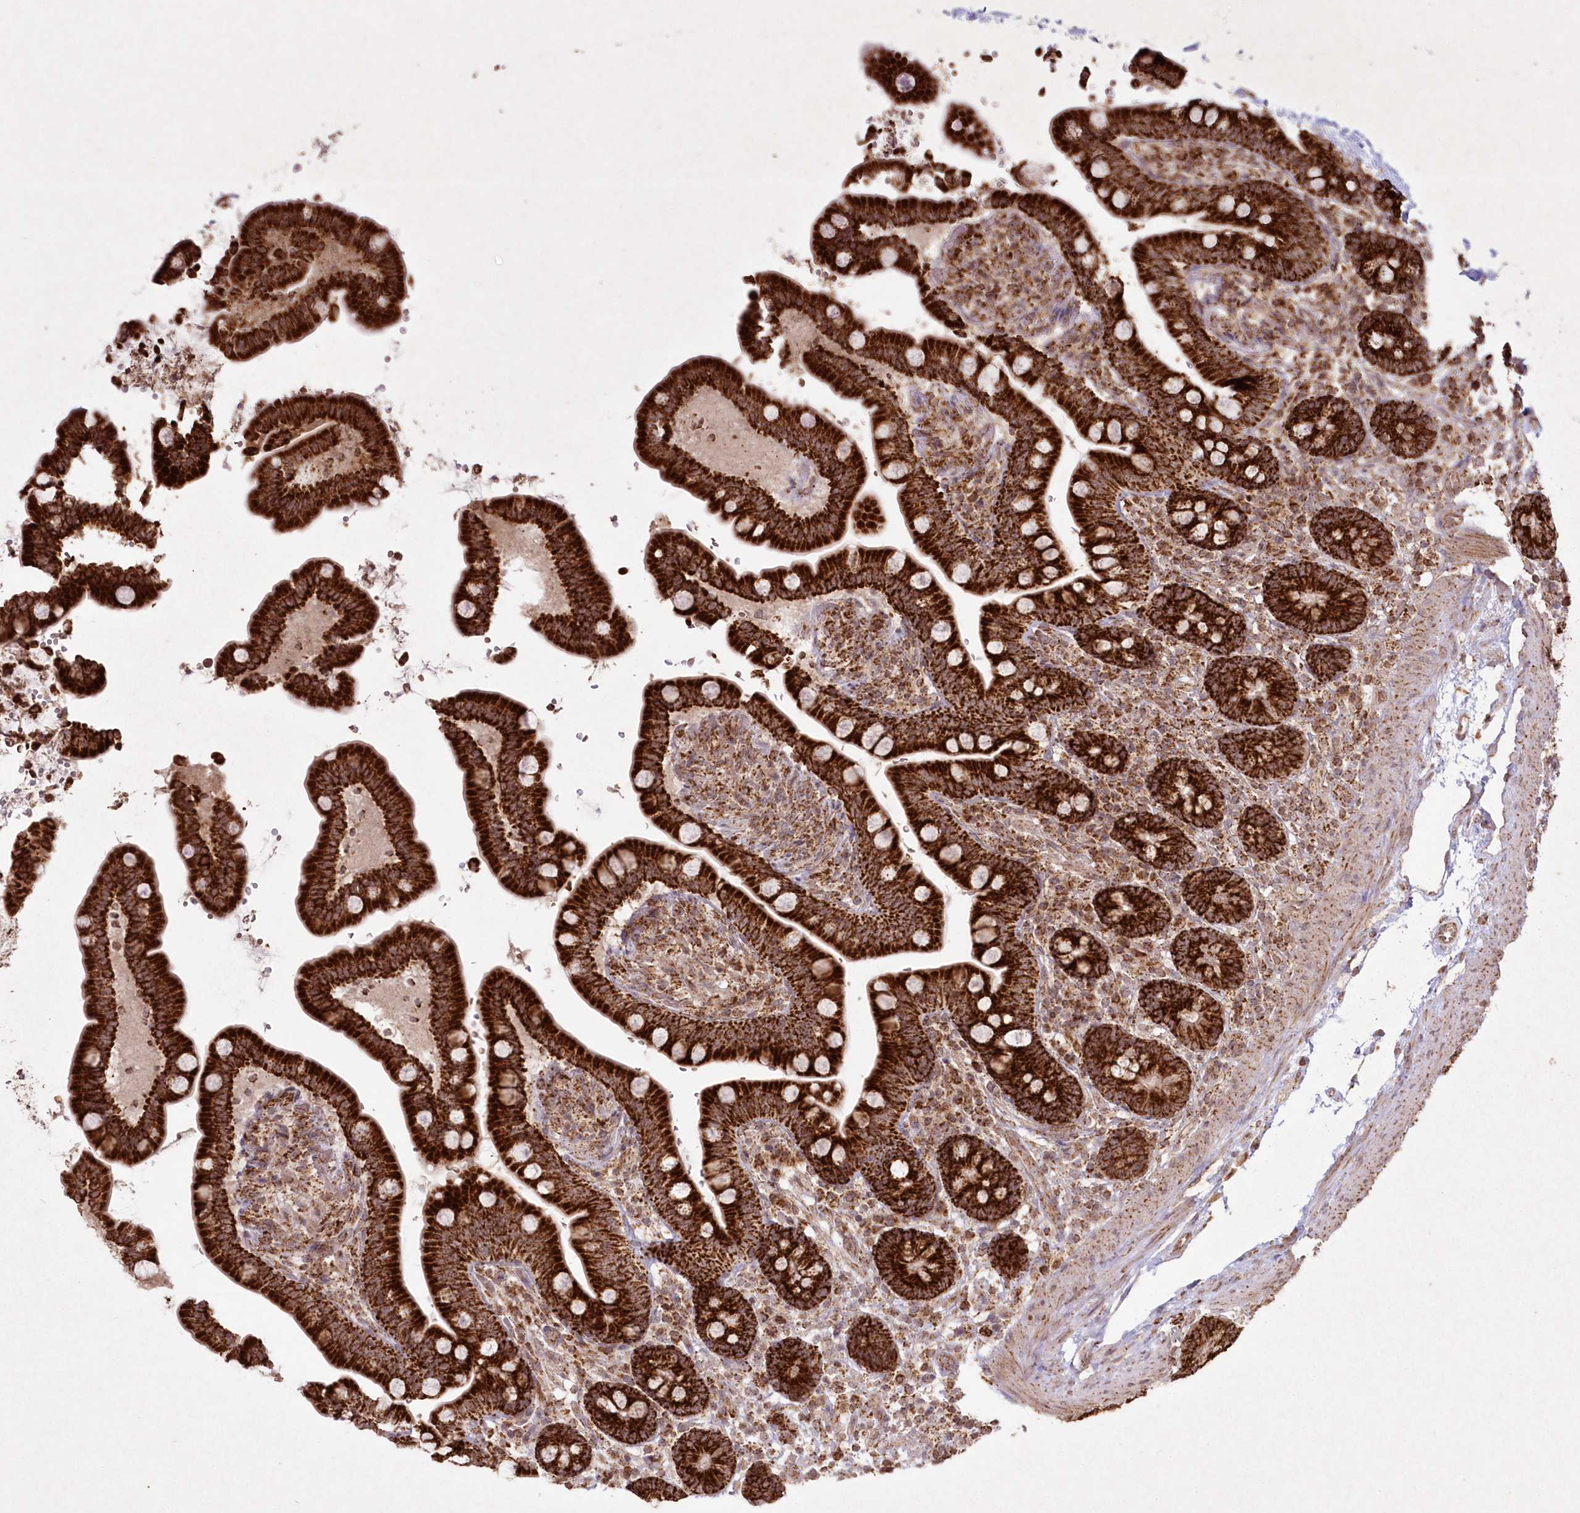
{"staining": {"intensity": "moderate", "quantity": ">75%", "location": "cytoplasmic/membranous"}, "tissue": "colon", "cell_type": "Endothelial cells", "image_type": "normal", "snomed": [{"axis": "morphology", "description": "Normal tissue, NOS"}, {"axis": "topography", "description": "Smooth muscle"}, {"axis": "topography", "description": "Colon"}], "caption": "Moderate cytoplasmic/membranous staining for a protein is present in about >75% of endothelial cells of benign colon using immunohistochemistry (IHC).", "gene": "LRPPRC", "patient": {"sex": "male", "age": 73}}